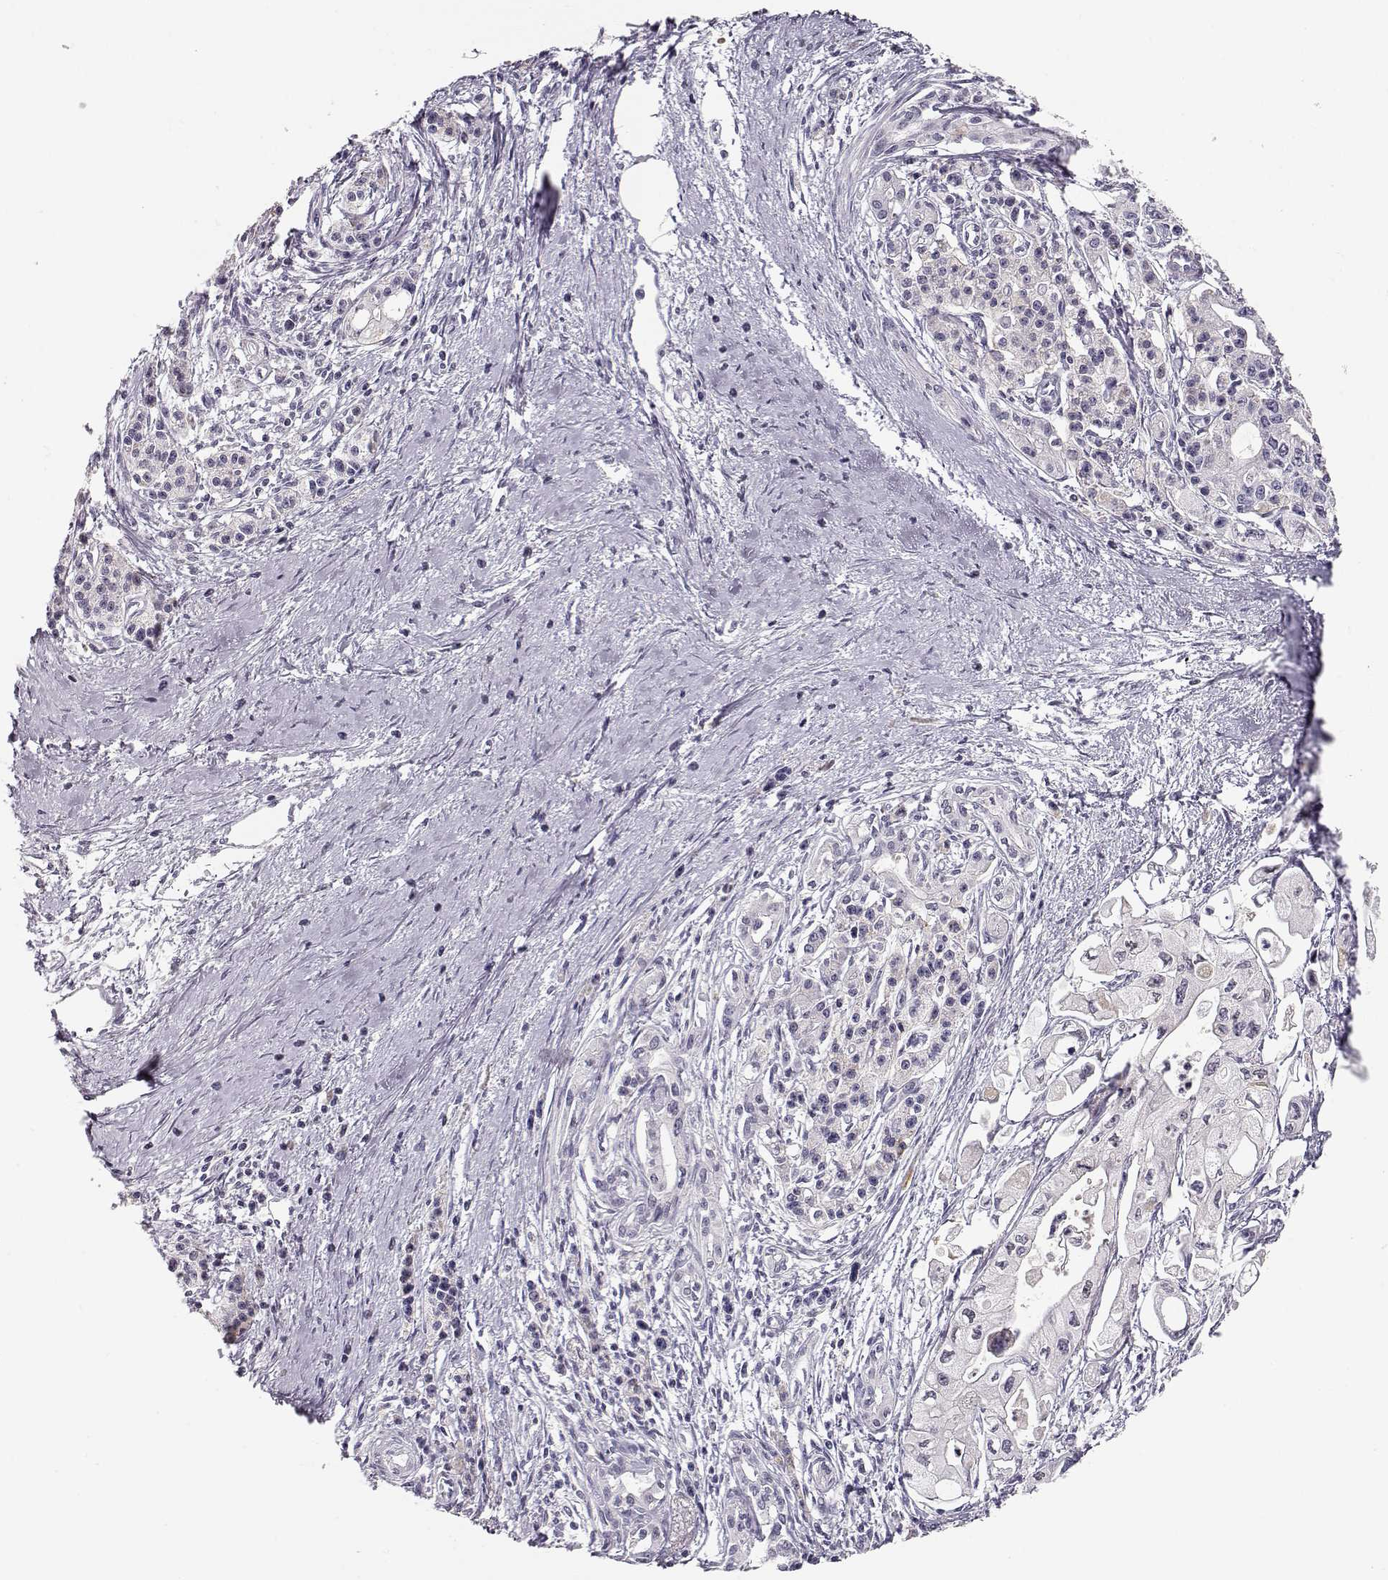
{"staining": {"intensity": "negative", "quantity": "none", "location": "none"}, "tissue": "pancreatic cancer", "cell_type": "Tumor cells", "image_type": "cancer", "snomed": [{"axis": "morphology", "description": "Adenocarcinoma, NOS"}, {"axis": "topography", "description": "Pancreas"}], "caption": "This histopathology image is of pancreatic cancer stained with IHC to label a protein in brown with the nuclei are counter-stained blue. There is no positivity in tumor cells.", "gene": "TEPP", "patient": {"sex": "male", "age": 70}}